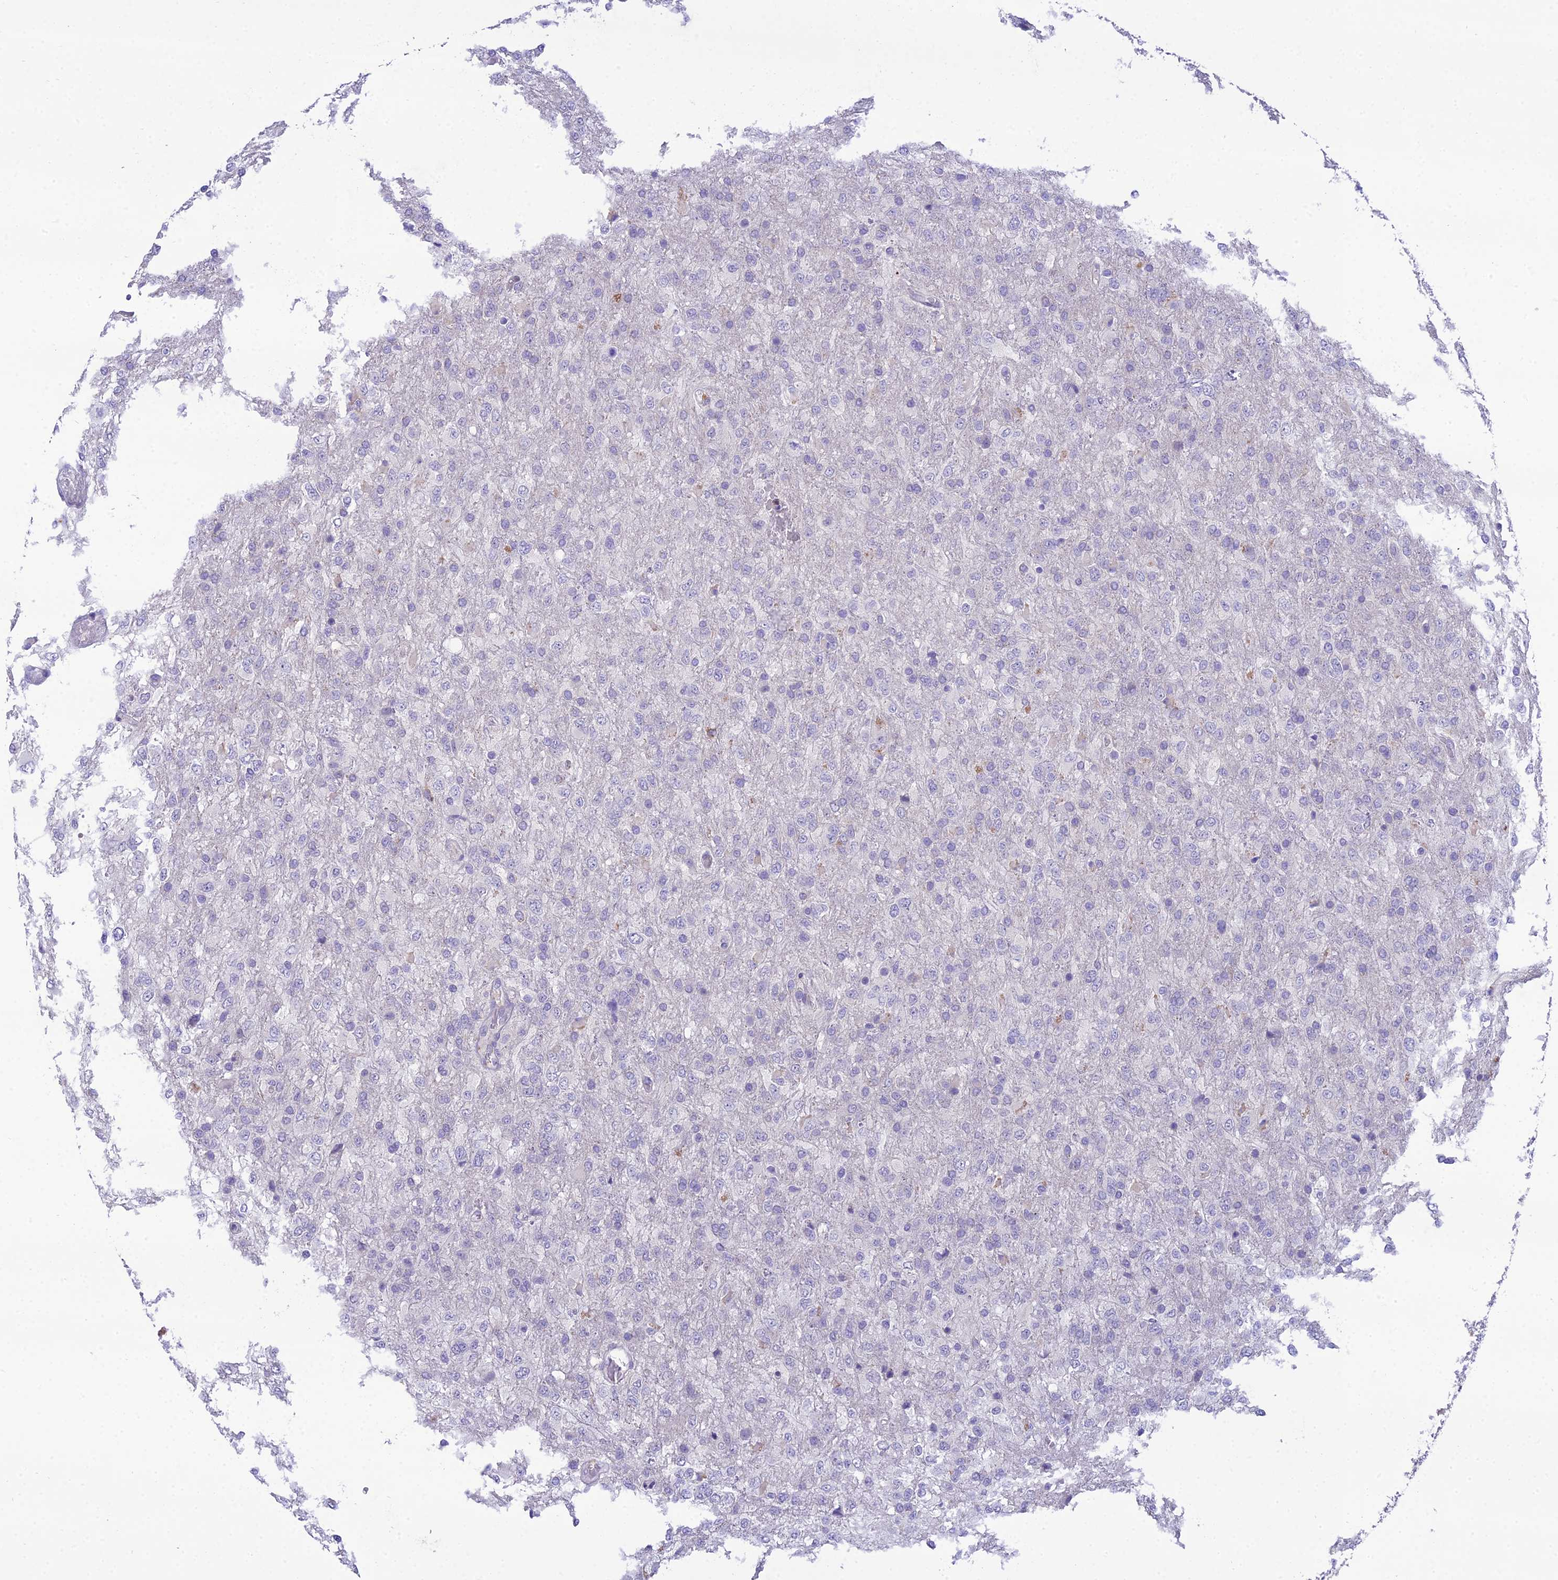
{"staining": {"intensity": "negative", "quantity": "none", "location": "none"}, "tissue": "glioma", "cell_type": "Tumor cells", "image_type": "cancer", "snomed": [{"axis": "morphology", "description": "Glioma, malignant, High grade"}, {"axis": "topography", "description": "Brain"}], "caption": "IHC image of neoplastic tissue: human malignant high-grade glioma stained with DAB demonstrates no significant protein positivity in tumor cells.", "gene": "MIIP", "patient": {"sex": "female", "age": 74}}